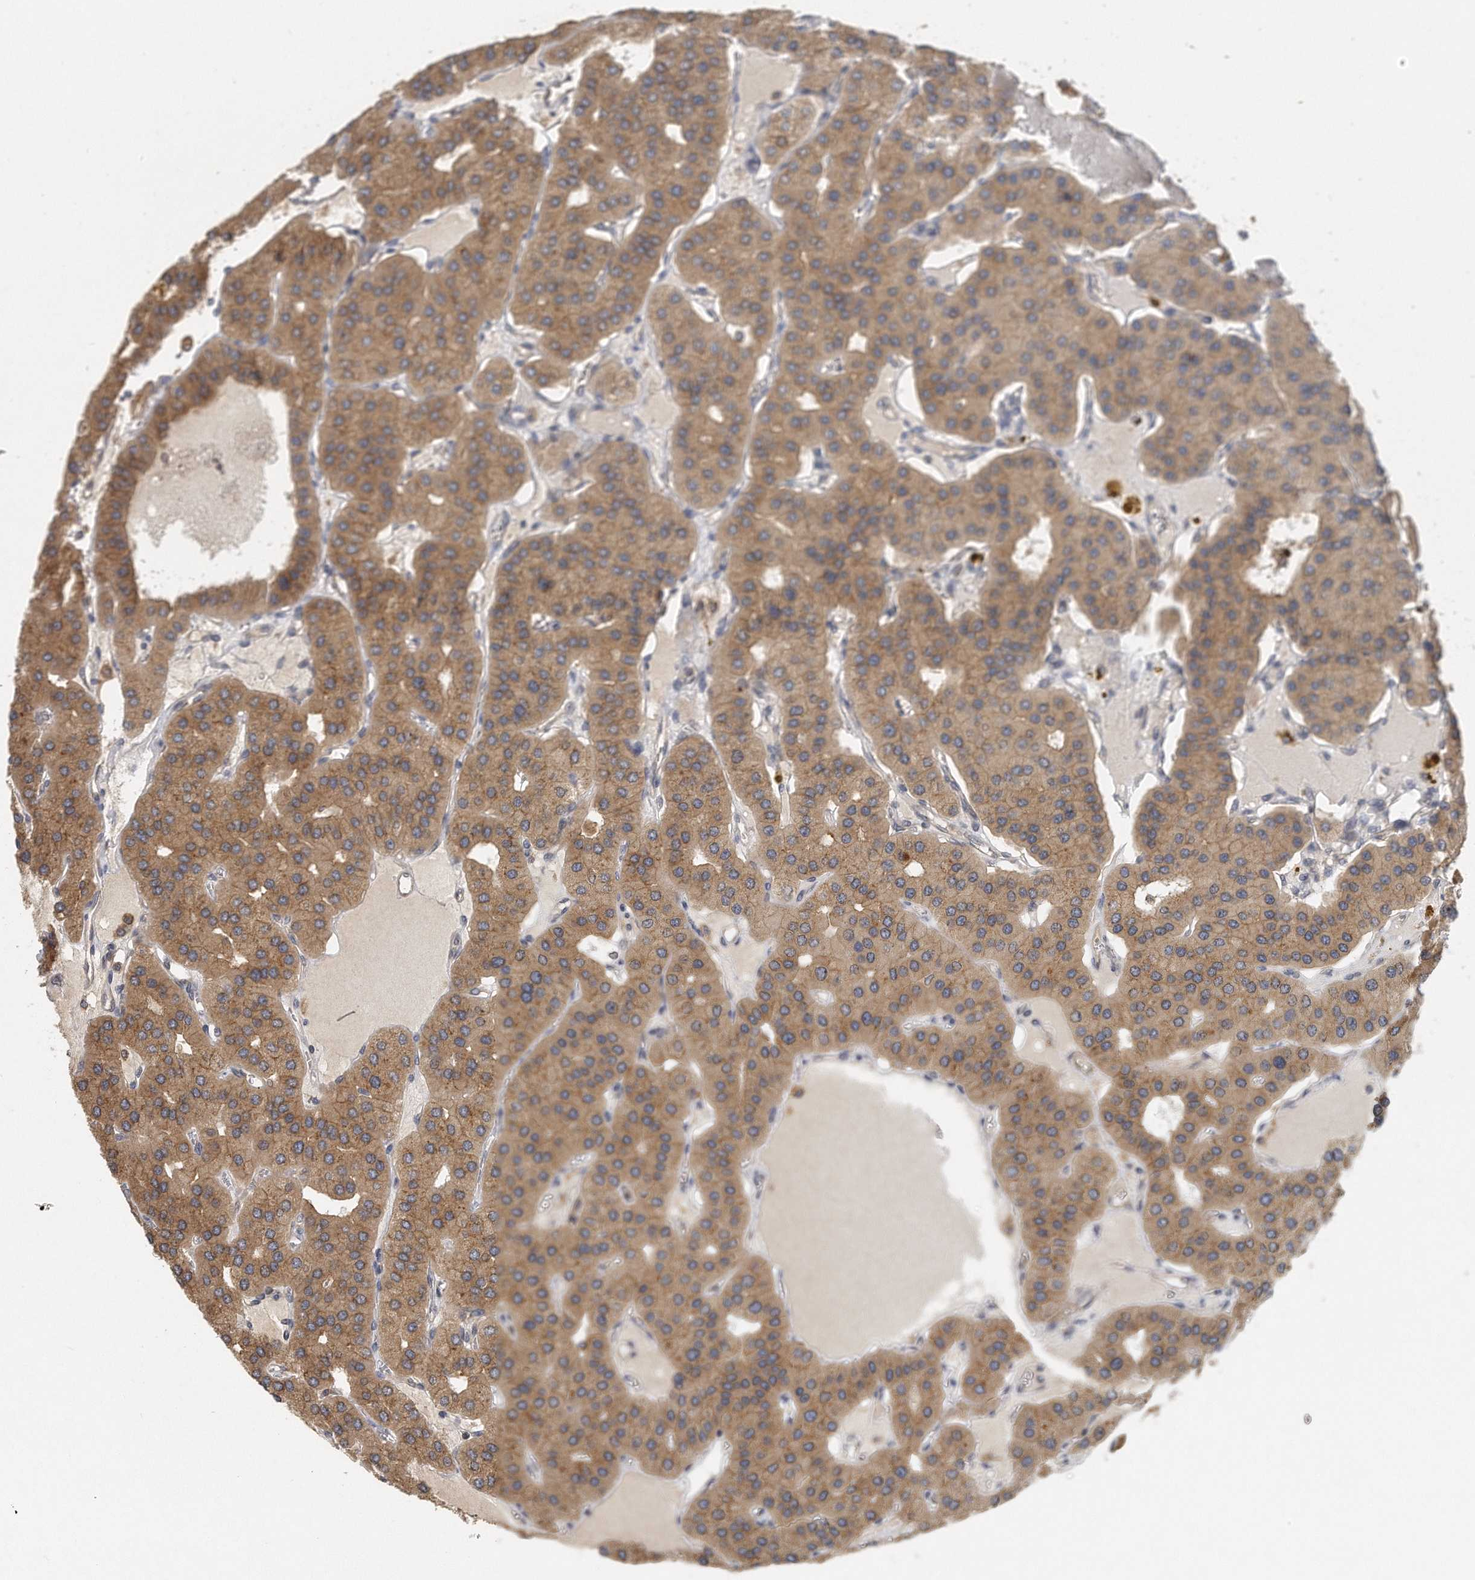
{"staining": {"intensity": "moderate", "quantity": ">75%", "location": "cytoplasmic/membranous"}, "tissue": "parathyroid gland", "cell_type": "Glandular cells", "image_type": "normal", "snomed": [{"axis": "morphology", "description": "Normal tissue, NOS"}, {"axis": "morphology", "description": "Adenoma, NOS"}, {"axis": "topography", "description": "Parathyroid gland"}], "caption": "Glandular cells display medium levels of moderate cytoplasmic/membranous positivity in about >75% of cells in benign parathyroid gland. Using DAB (brown) and hematoxylin (blue) stains, captured at high magnification using brightfield microscopy.", "gene": "EIF3I", "patient": {"sex": "female", "age": 86}}